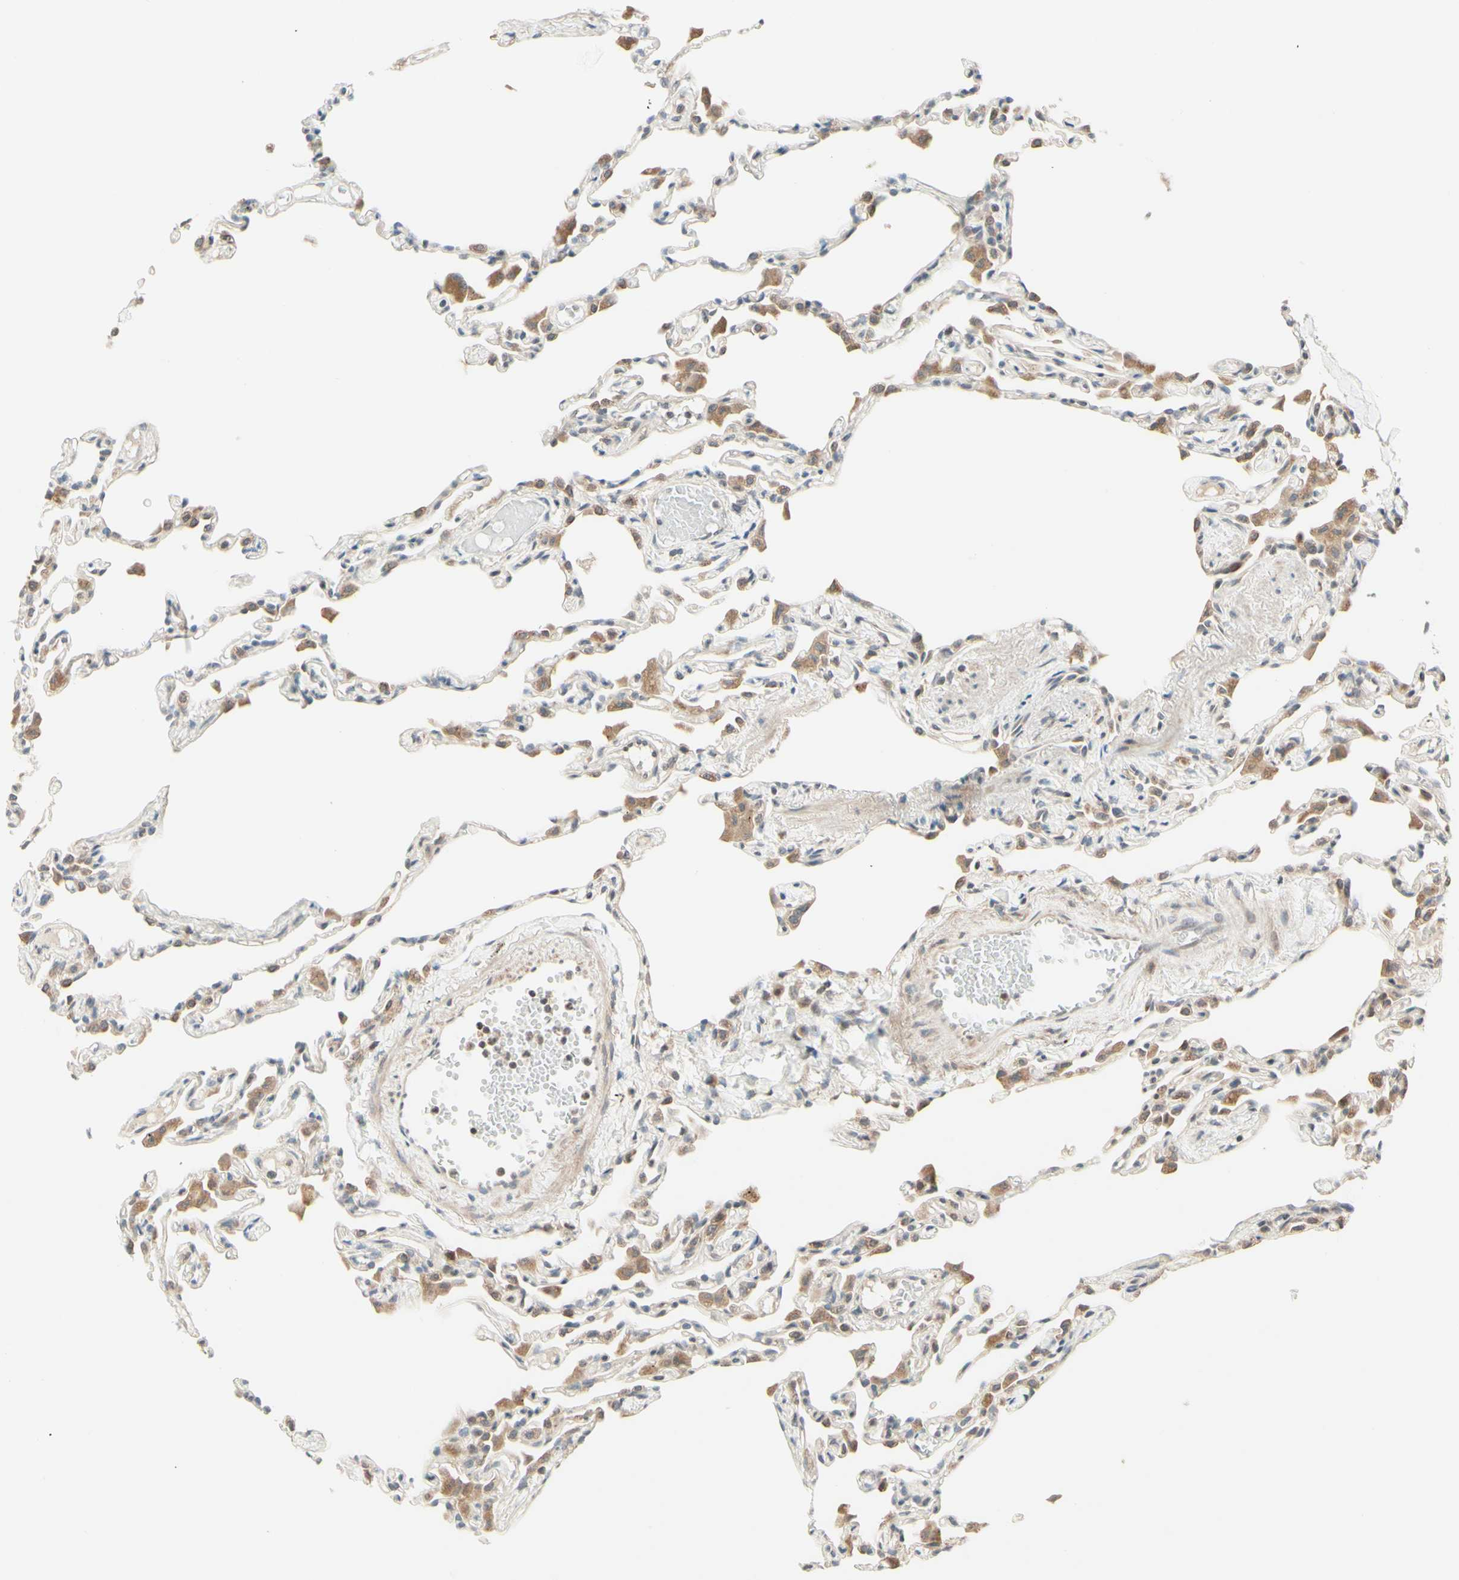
{"staining": {"intensity": "negative", "quantity": "none", "location": "none"}, "tissue": "lung", "cell_type": "Alveolar cells", "image_type": "normal", "snomed": [{"axis": "morphology", "description": "Normal tissue, NOS"}, {"axis": "topography", "description": "Lung"}], "caption": "The photomicrograph exhibits no significant staining in alveolar cells of lung. Brightfield microscopy of immunohistochemistry (IHC) stained with DAB (3,3'-diaminobenzidine) (brown) and hematoxylin (blue), captured at high magnification.", "gene": "ZW10", "patient": {"sex": "female", "age": 49}}